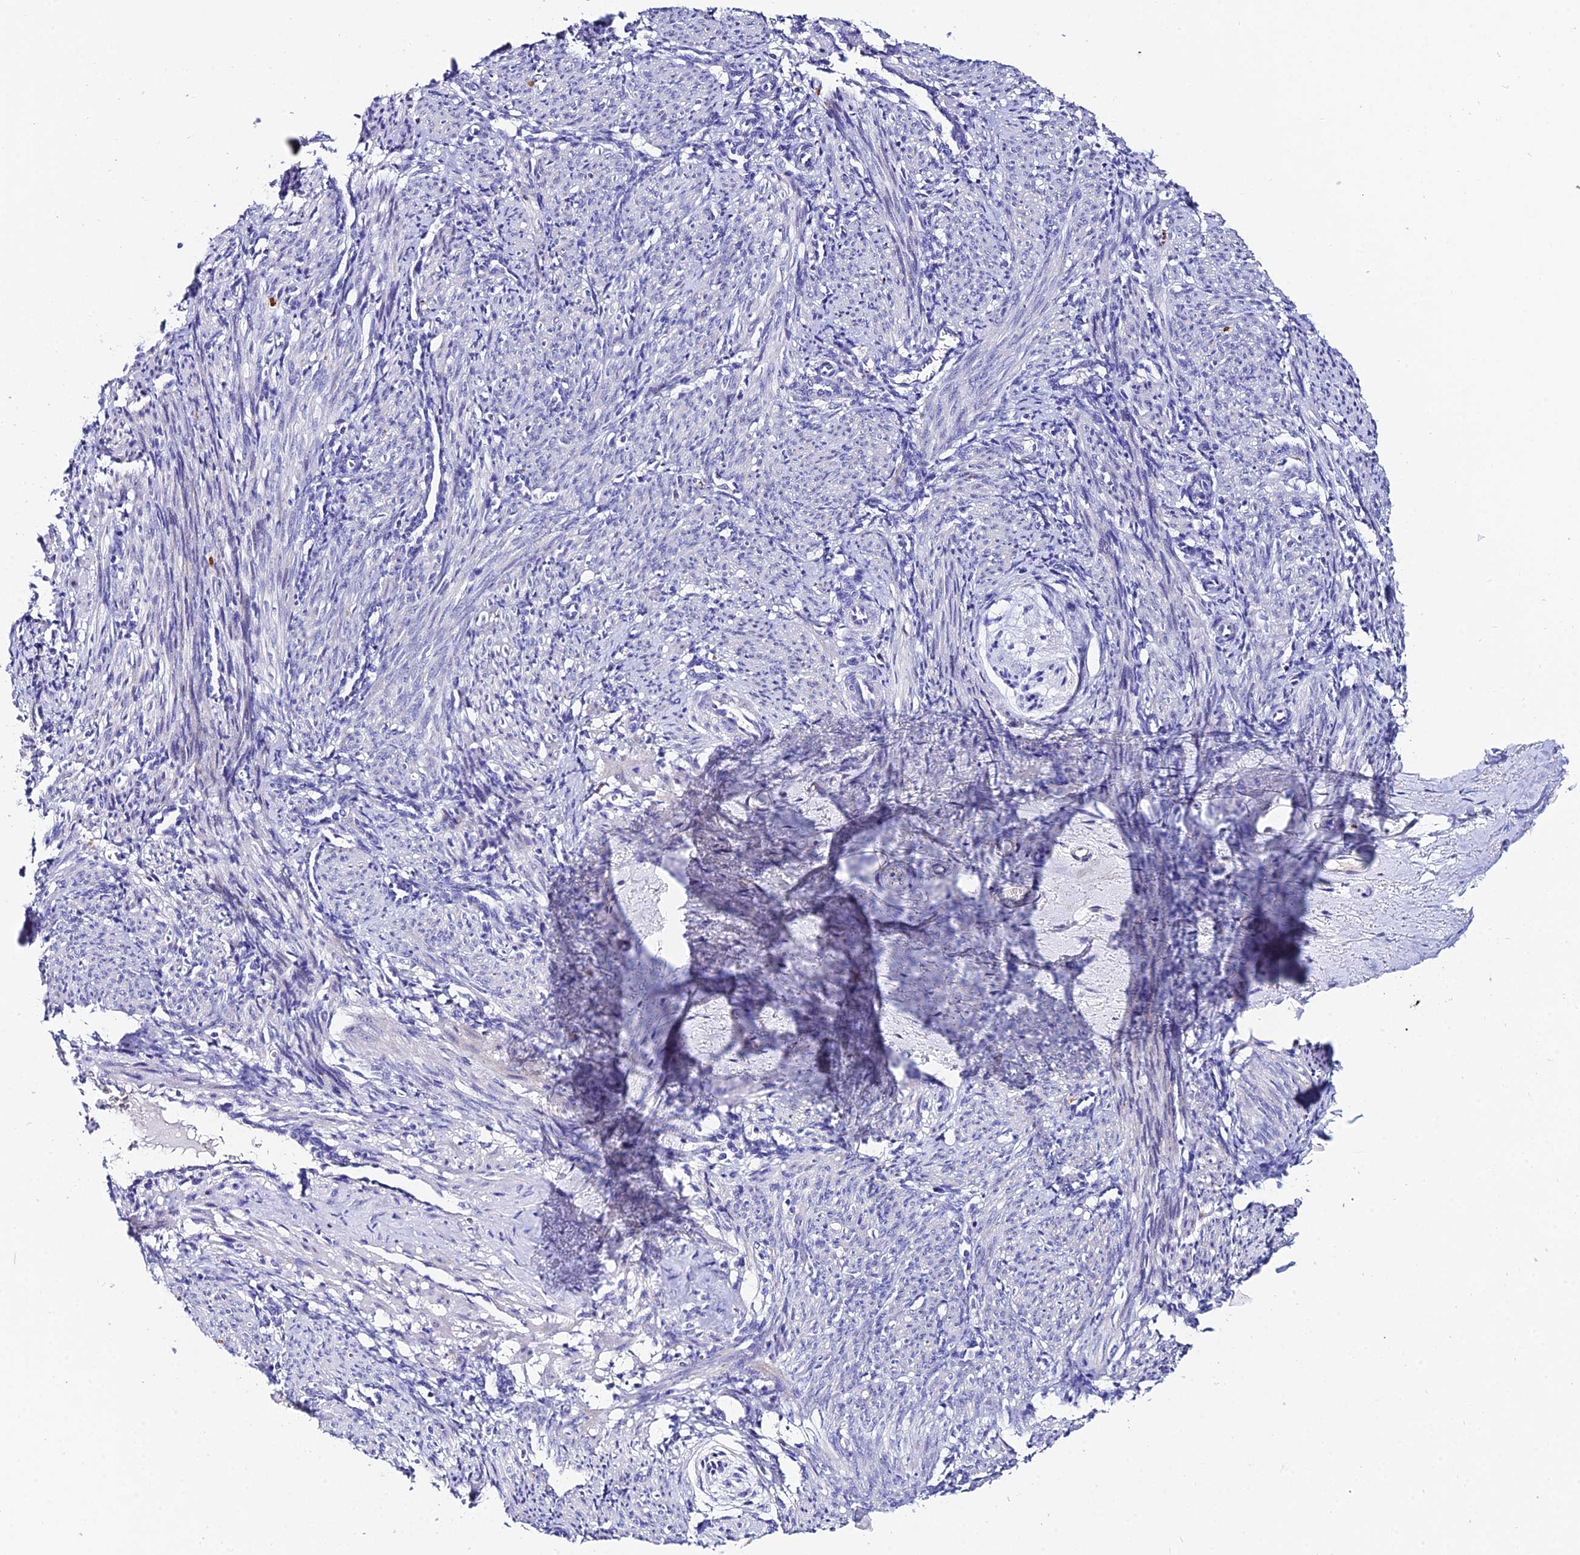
{"staining": {"intensity": "negative", "quantity": "none", "location": "none"}, "tissue": "smooth muscle", "cell_type": "Smooth muscle cells", "image_type": "normal", "snomed": [{"axis": "morphology", "description": "Normal tissue, NOS"}, {"axis": "topography", "description": "Endometrium"}], "caption": "Human smooth muscle stained for a protein using IHC shows no positivity in smooth muscle cells.", "gene": "CEP41", "patient": {"sex": "female", "age": 33}}